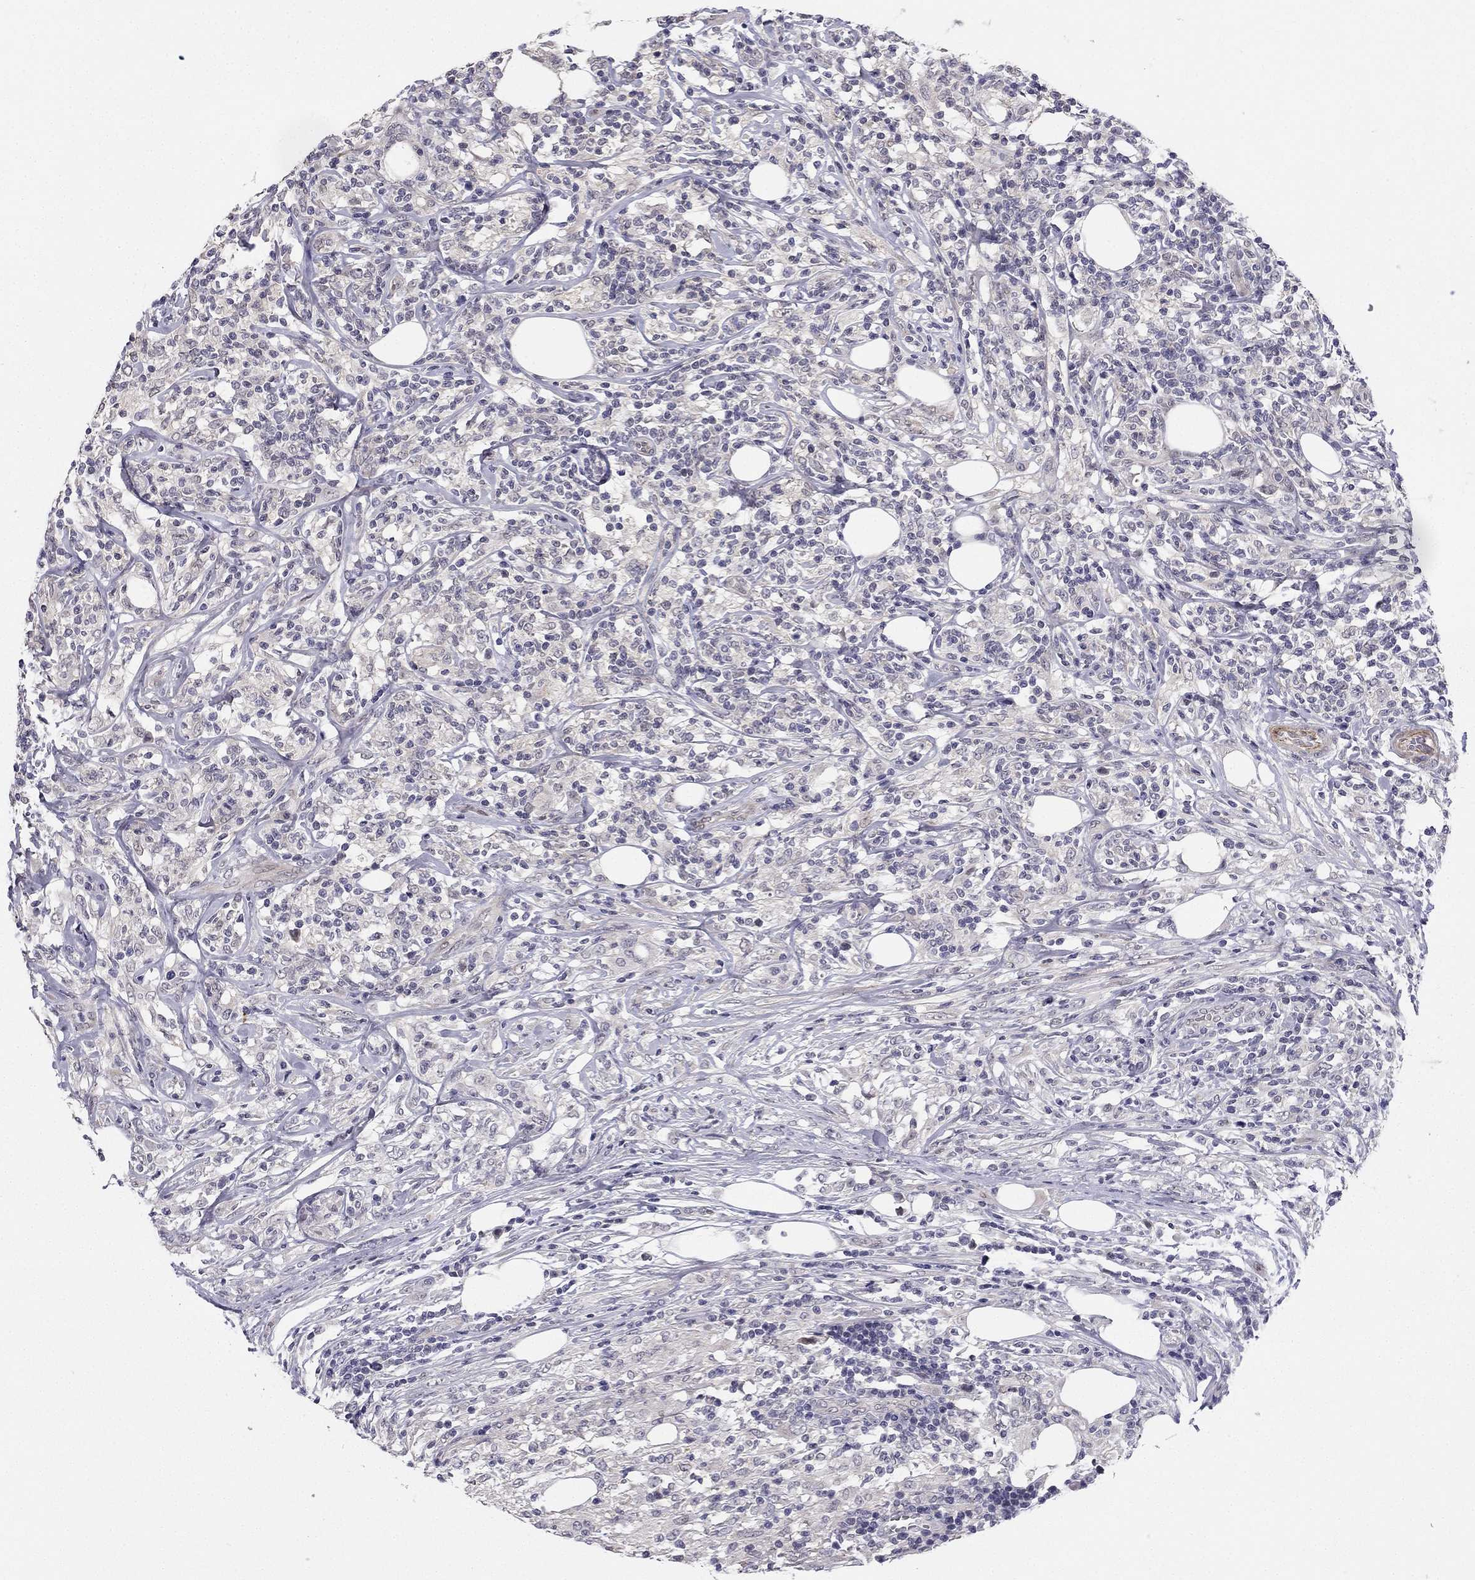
{"staining": {"intensity": "negative", "quantity": "none", "location": "none"}, "tissue": "lymphoma", "cell_type": "Tumor cells", "image_type": "cancer", "snomed": [{"axis": "morphology", "description": "Malignant lymphoma, non-Hodgkin's type, High grade"}, {"axis": "topography", "description": "Lymph node"}], "caption": "Tumor cells show no significant expression in high-grade malignant lymphoma, non-Hodgkin's type. (DAB IHC, high magnification).", "gene": "CHST8", "patient": {"sex": "female", "age": 84}}